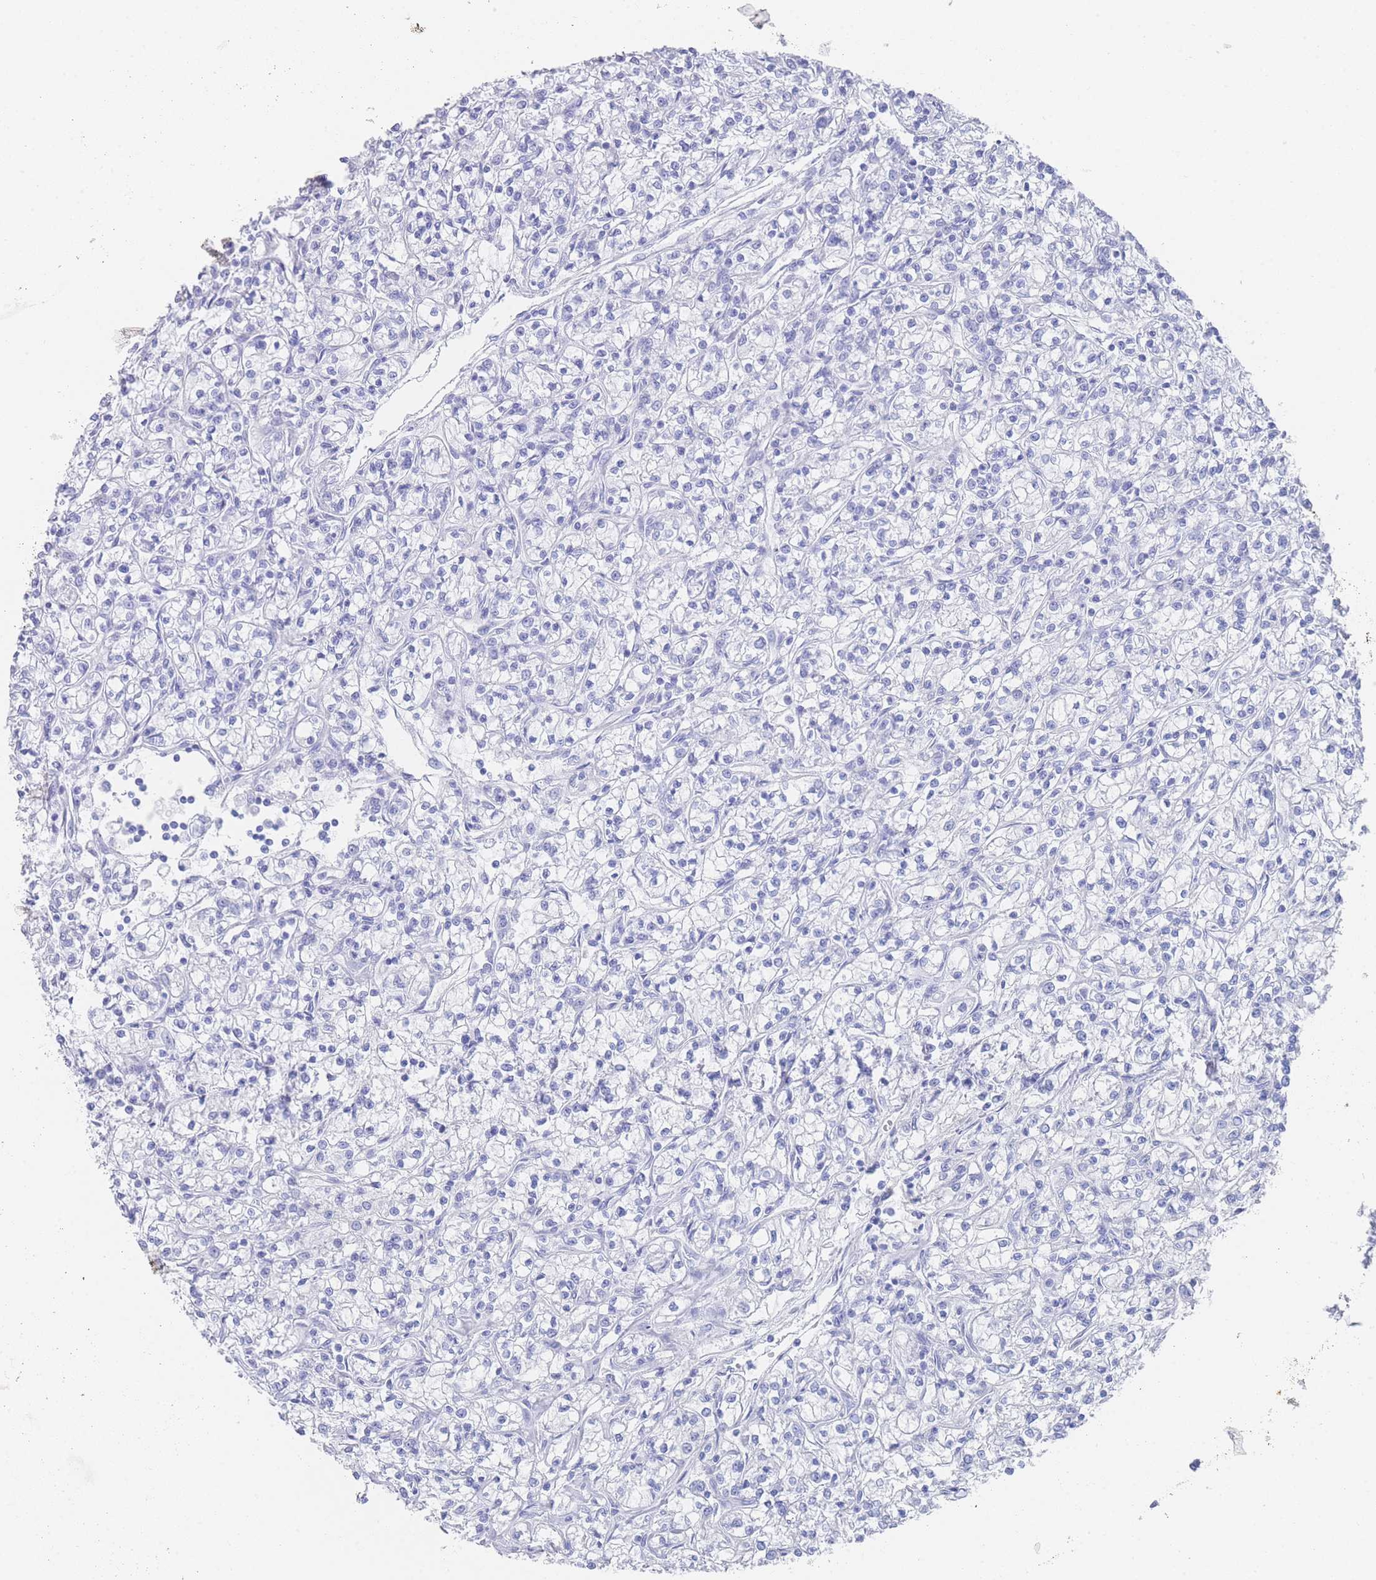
{"staining": {"intensity": "negative", "quantity": "none", "location": "none"}, "tissue": "renal cancer", "cell_type": "Tumor cells", "image_type": "cancer", "snomed": [{"axis": "morphology", "description": "Adenocarcinoma, NOS"}, {"axis": "topography", "description": "Kidney"}], "caption": "DAB immunohistochemical staining of renal cancer reveals no significant expression in tumor cells. (DAB (3,3'-diaminobenzidine) IHC with hematoxylin counter stain).", "gene": "LRRC37A", "patient": {"sex": "female", "age": 59}}